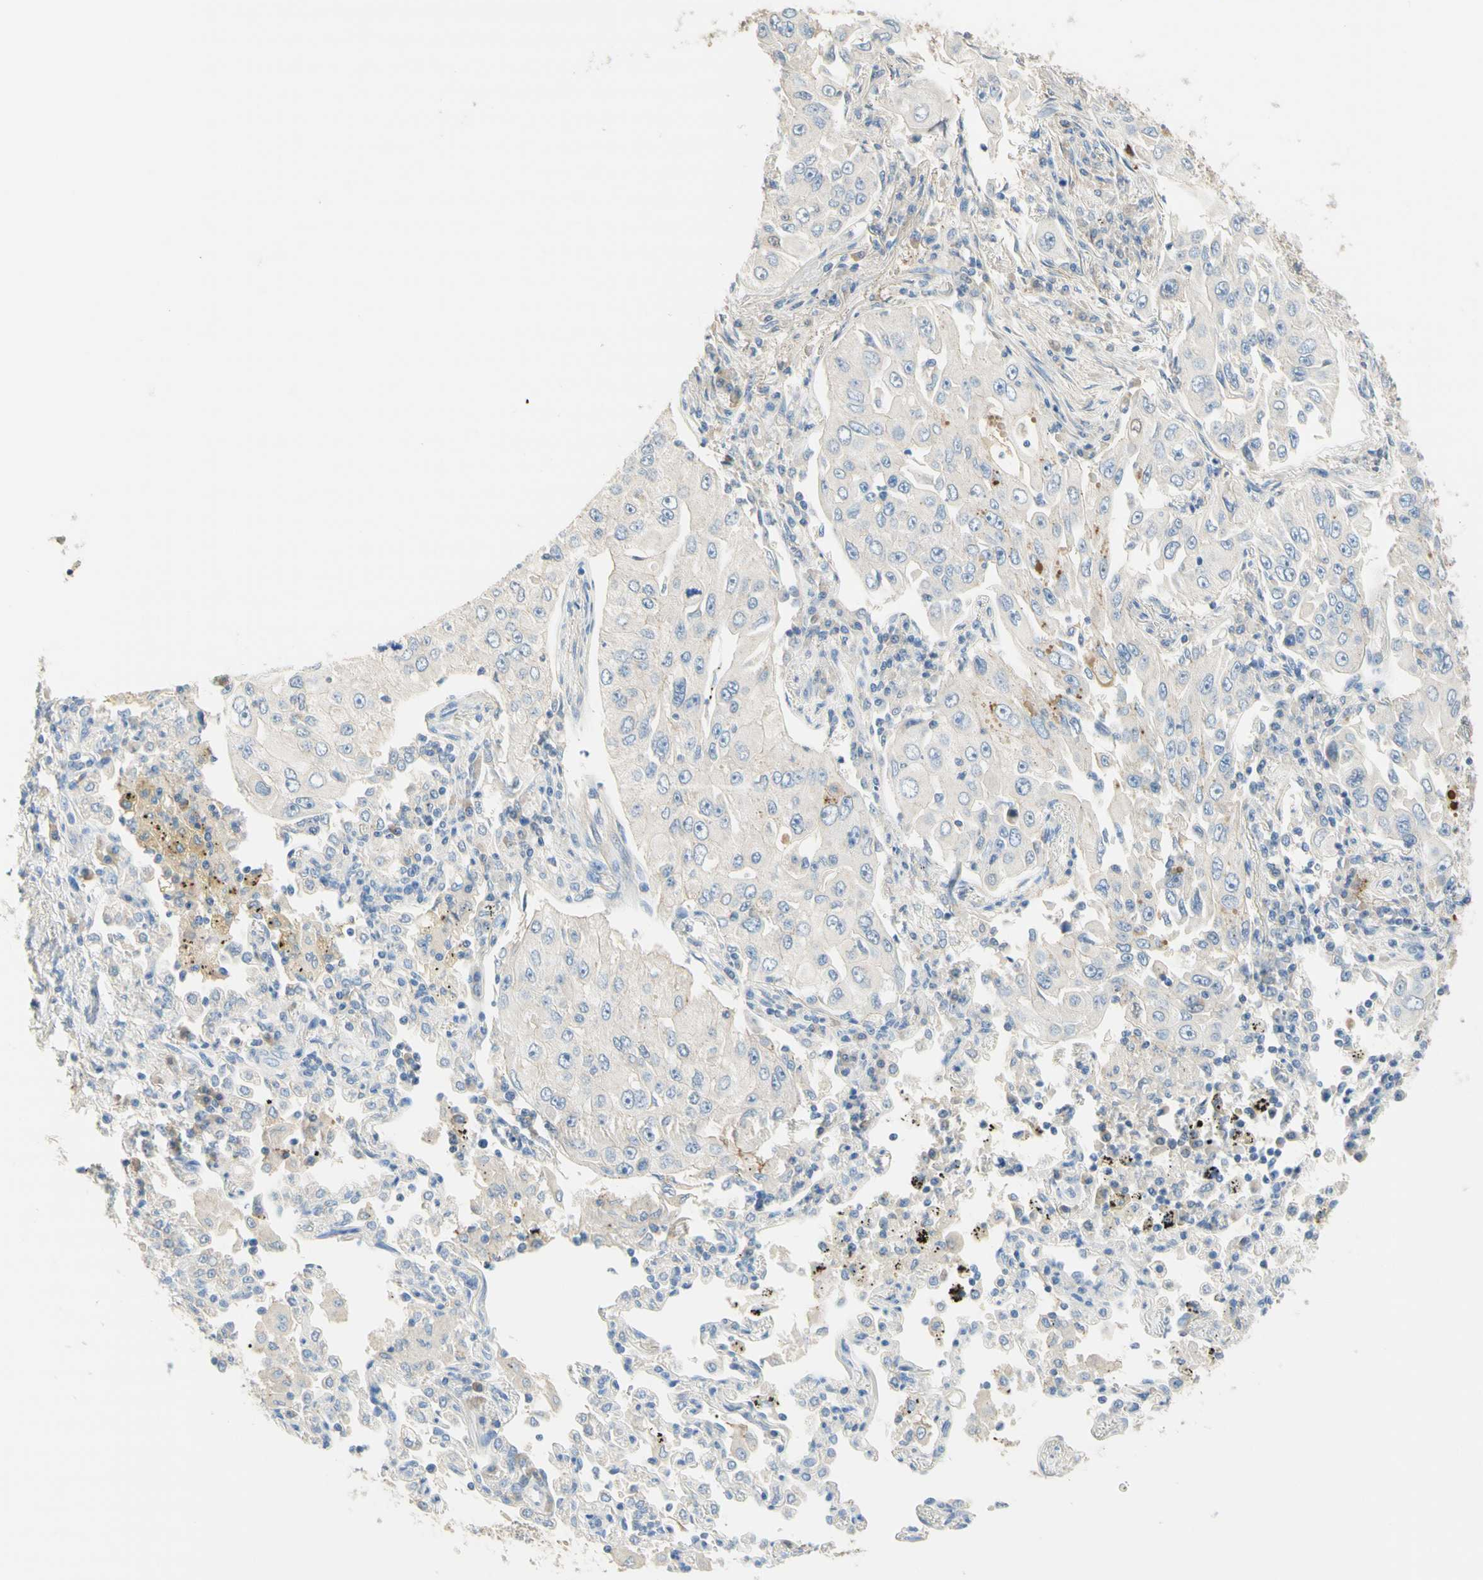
{"staining": {"intensity": "moderate", "quantity": "<25%", "location": "cytoplasmic/membranous,nuclear"}, "tissue": "lung cancer", "cell_type": "Tumor cells", "image_type": "cancer", "snomed": [{"axis": "morphology", "description": "Adenocarcinoma, NOS"}, {"axis": "topography", "description": "Lung"}], "caption": "Immunohistochemical staining of lung cancer (adenocarcinoma) reveals low levels of moderate cytoplasmic/membranous and nuclear protein expression in about <25% of tumor cells.", "gene": "NECTIN4", "patient": {"sex": "male", "age": 84}}